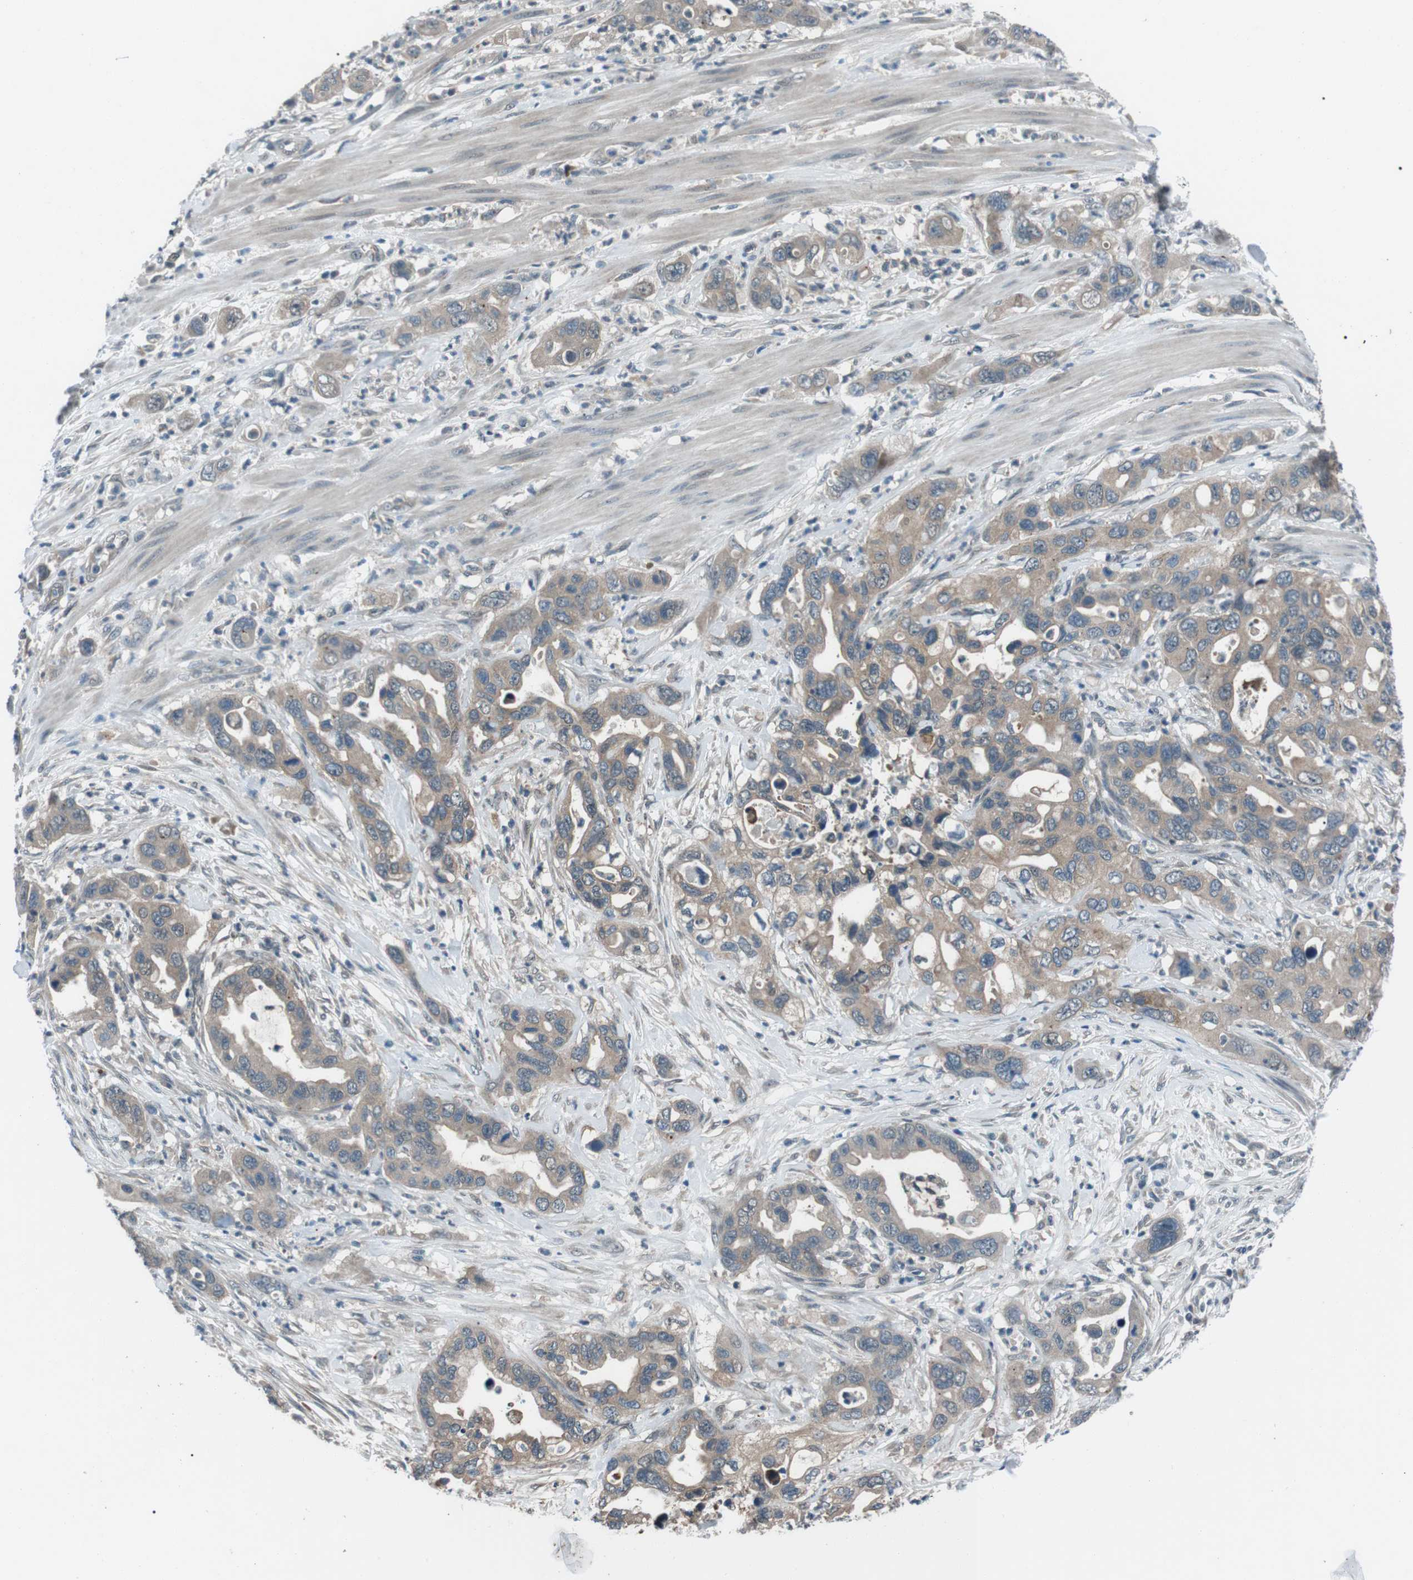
{"staining": {"intensity": "weak", "quantity": "25%-75%", "location": "cytoplasmic/membranous"}, "tissue": "pancreatic cancer", "cell_type": "Tumor cells", "image_type": "cancer", "snomed": [{"axis": "morphology", "description": "Adenocarcinoma, NOS"}, {"axis": "topography", "description": "Pancreas"}], "caption": "This photomicrograph demonstrates immunohistochemistry staining of human adenocarcinoma (pancreatic), with low weak cytoplasmic/membranous expression in approximately 25%-75% of tumor cells.", "gene": "LRIG2", "patient": {"sex": "female", "age": 71}}